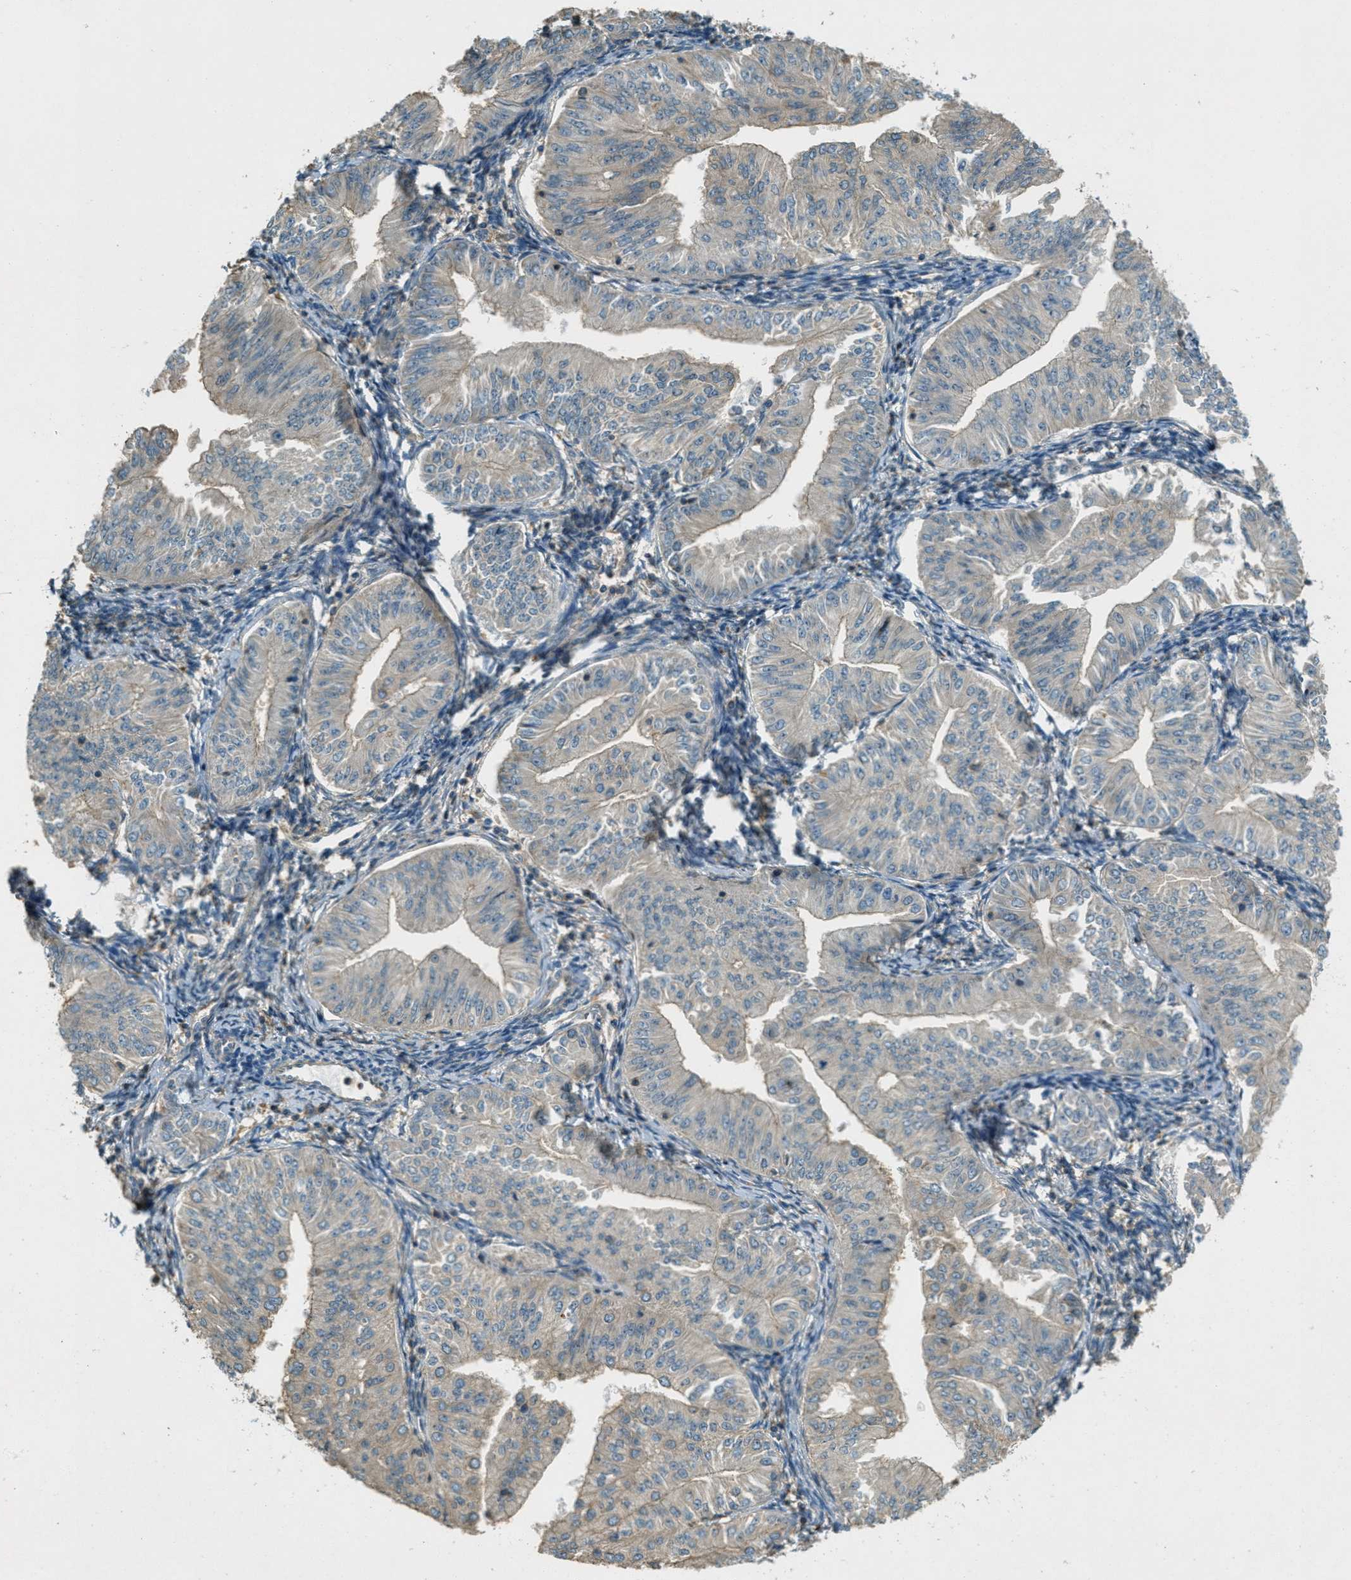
{"staining": {"intensity": "weak", "quantity": "25%-75%", "location": "cytoplasmic/membranous"}, "tissue": "endometrial cancer", "cell_type": "Tumor cells", "image_type": "cancer", "snomed": [{"axis": "morphology", "description": "Normal tissue, NOS"}, {"axis": "morphology", "description": "Adenocarcinoma, NOS"}, {"axis": "topography", "description": "Endometrium"}], "caption": "Immunohistochemistry histopathology image of neoplastic tissue: human endometrial cancer stained using immunohistochemistry exhibits low levels of weak protein expression localized specifically in the cytoplasmic/membranous of tumor cells, appearing as a cytoplasmic/membranous brown color.", "gene": "NUDT4", "patient": {"sex": "female", "age": 53}}